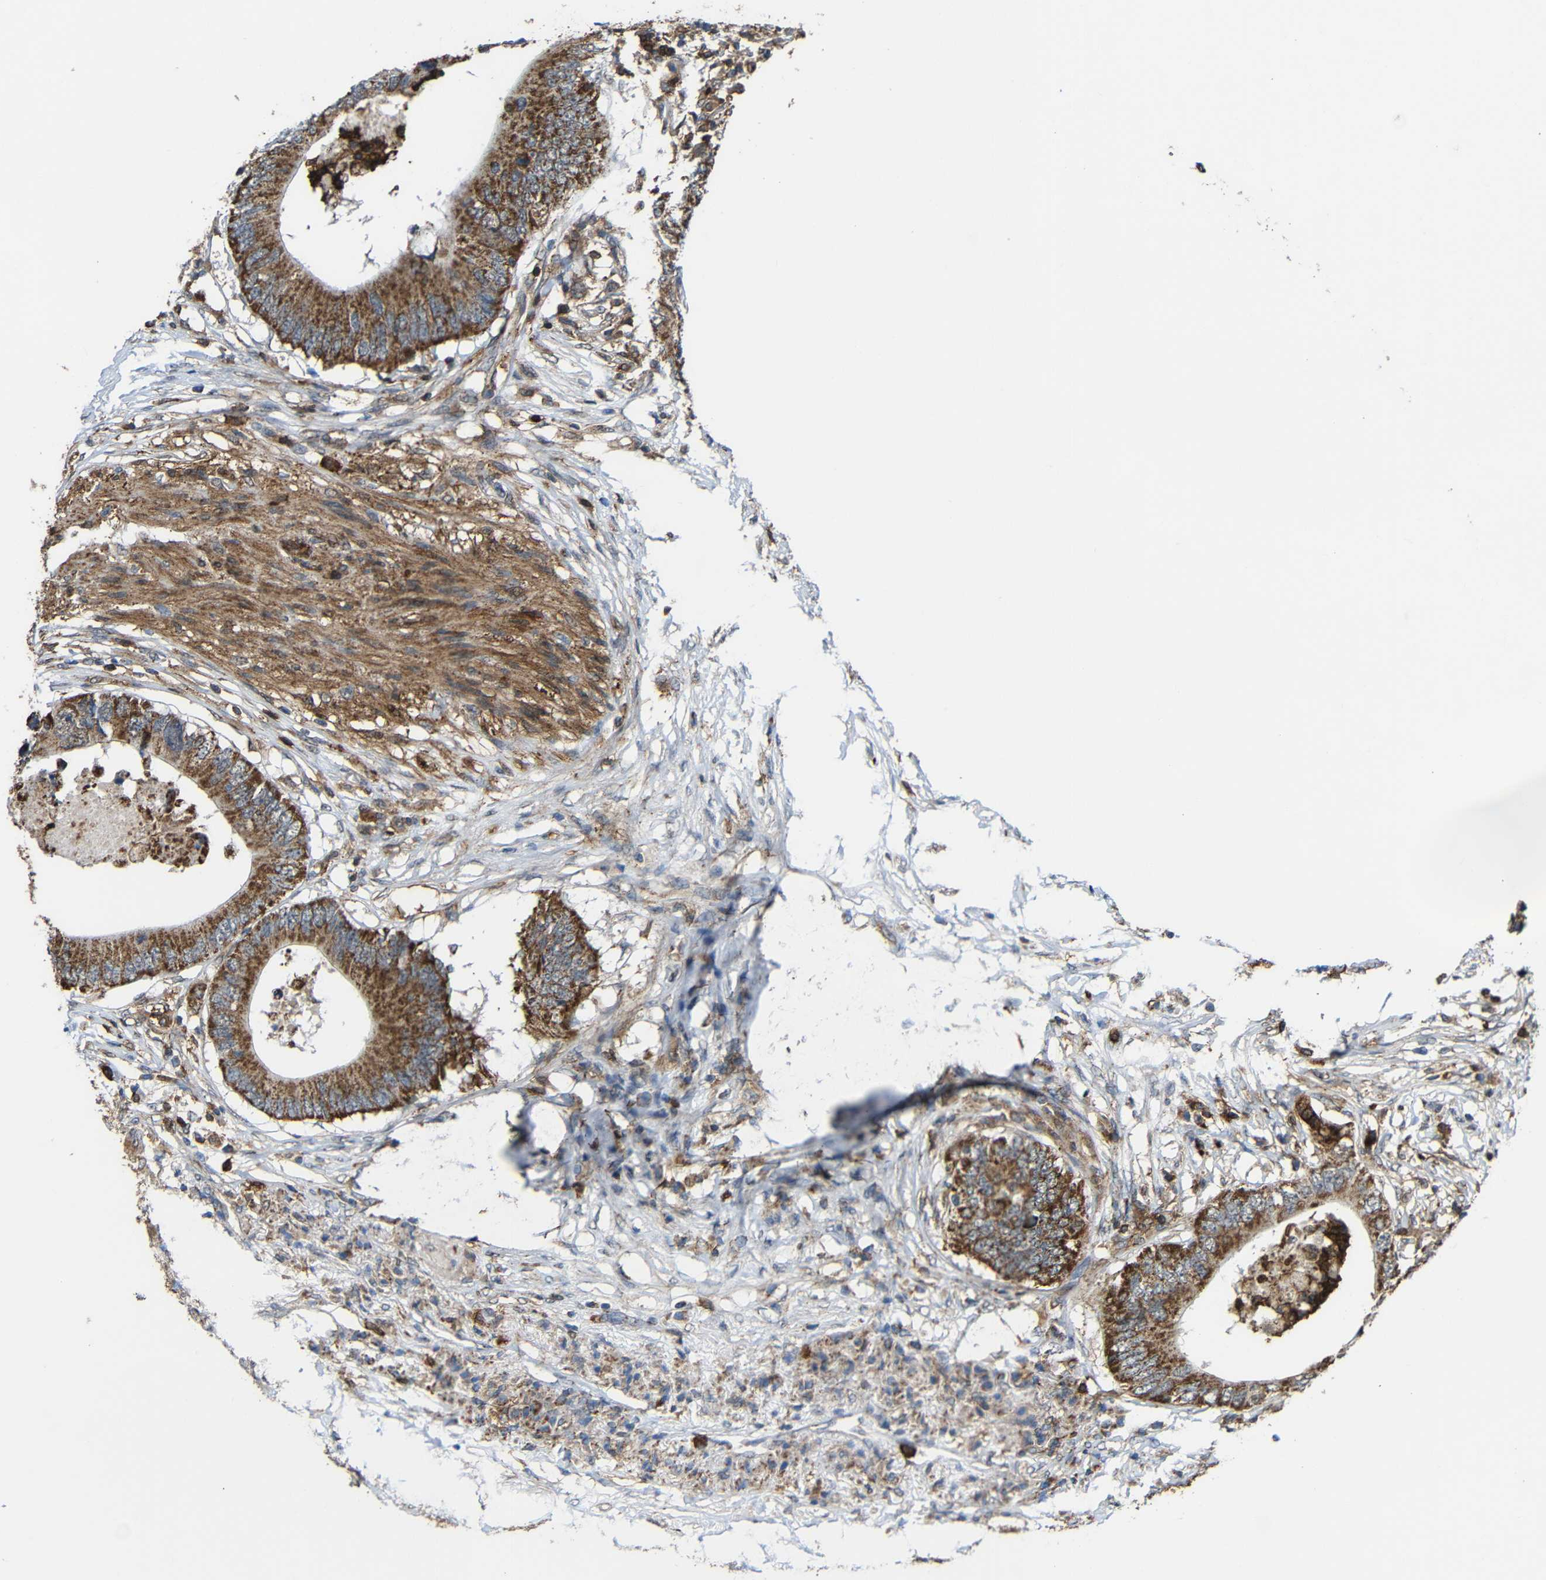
{"staining": {"intensity": "moderate", "quantity": ">75%", "location": "cytoplasmic/membranous"}, "tissue": "colorectal cancer", "cell_type": "Tumor cells", "image_type": "cancer", "snomed": [{"axis": "morphology", "description": "Adenocarcinoma, NOS"}, {"axis": "topography", "description": "Colon"}], "caption": "Moderate cytoplasmic/membranous protein staining is present in about >75% of tumor cells in adenocarcinoma (colorectal). Nuclei are stained in blue.", "gene": "C1GALT1", "patient": {"sex": "male", "age": 71}}